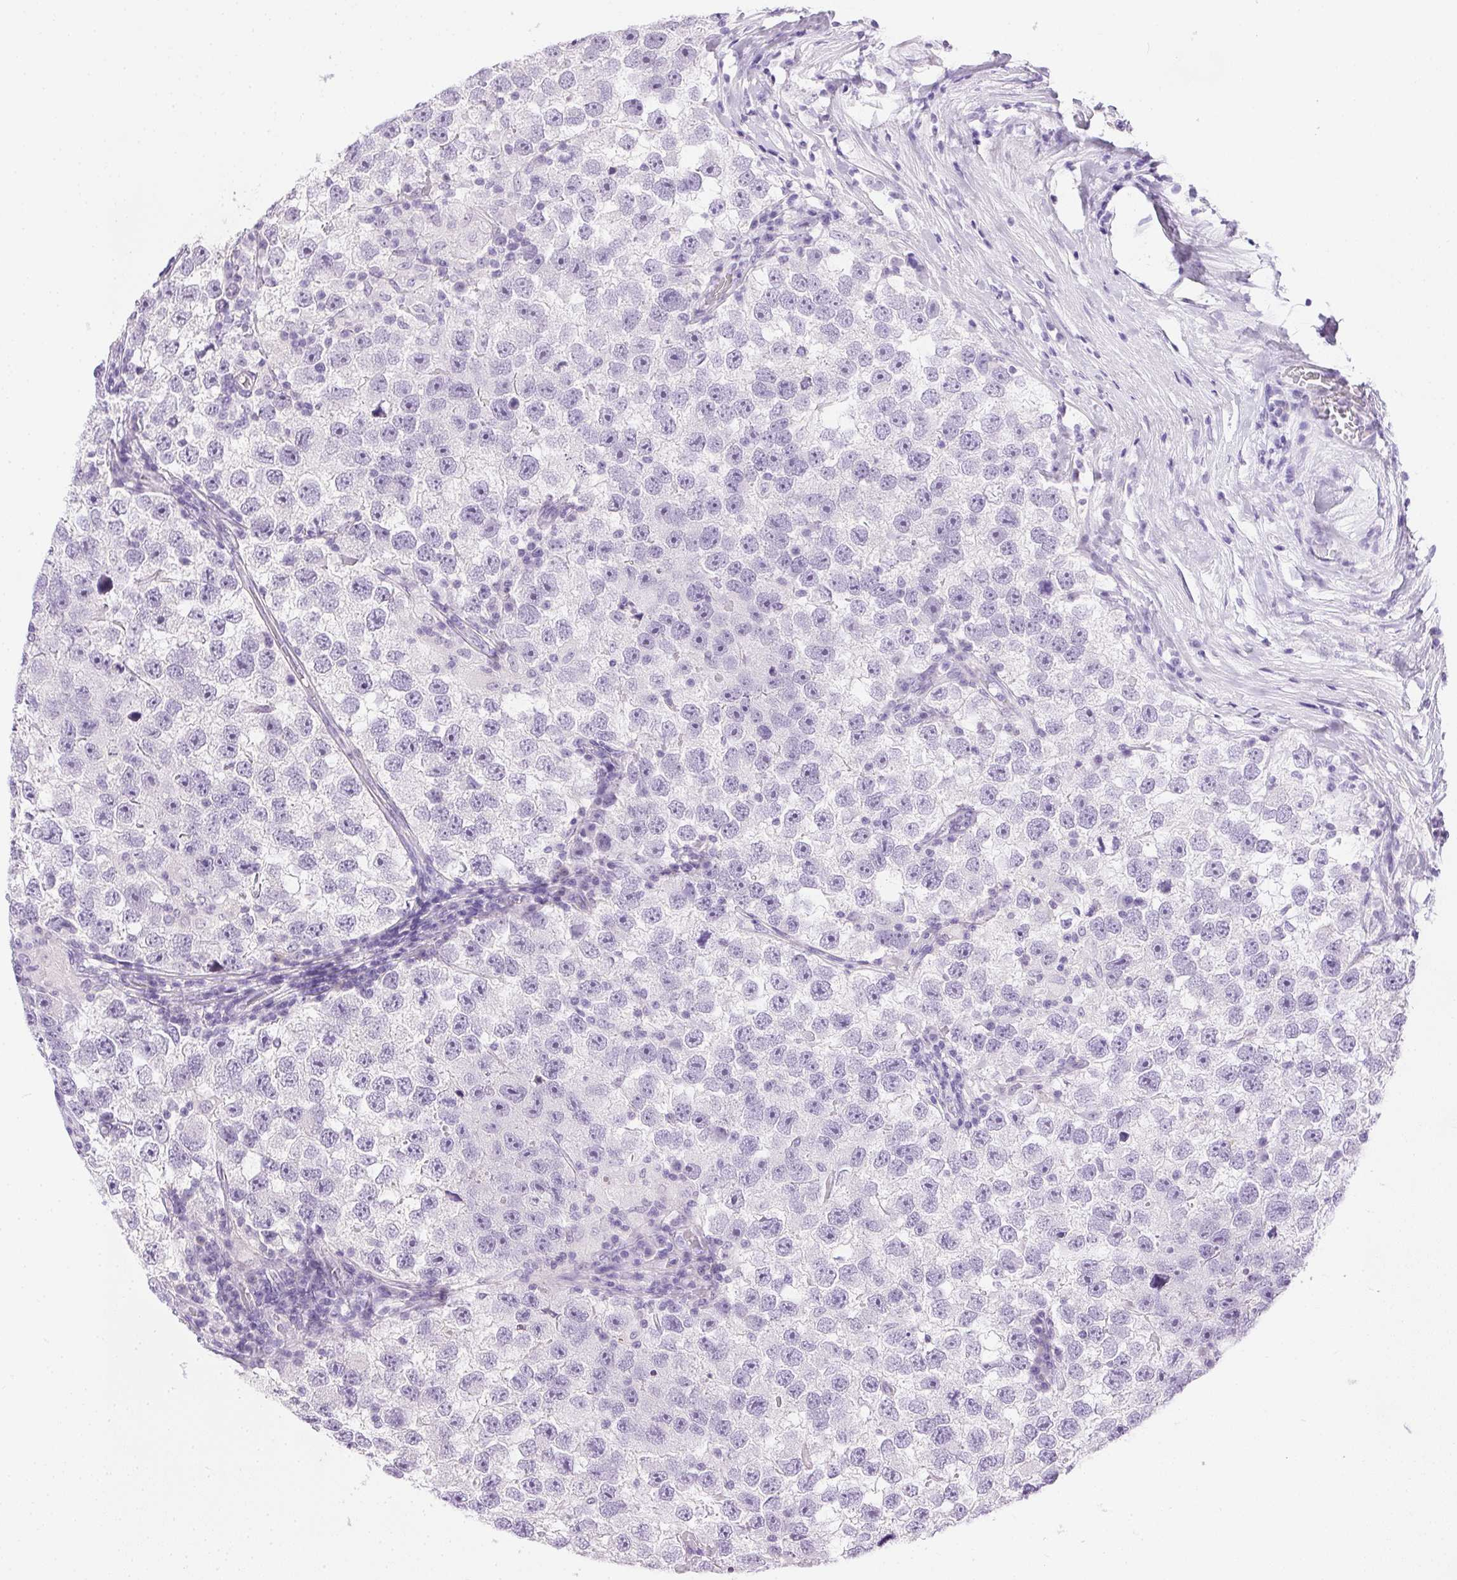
{"staining": {"intensity": "negative", "quantity": "none", "location": "none"}, "tissue": "testis cancer", "cell_type": "Tumor cells", "image_type": "cancer", "snomed": [{"axis": "morphology", "description": "Seminoma, NOS"}, {"axis": "topography", "description": "Testis"}], "caption": "This is an immunohistochemistry photomicrograph of testis cancer (seminoma). There is no staining in tumor cells.", "gene": "C20orf85", "patient": {"sex": "male", "age": 26}}